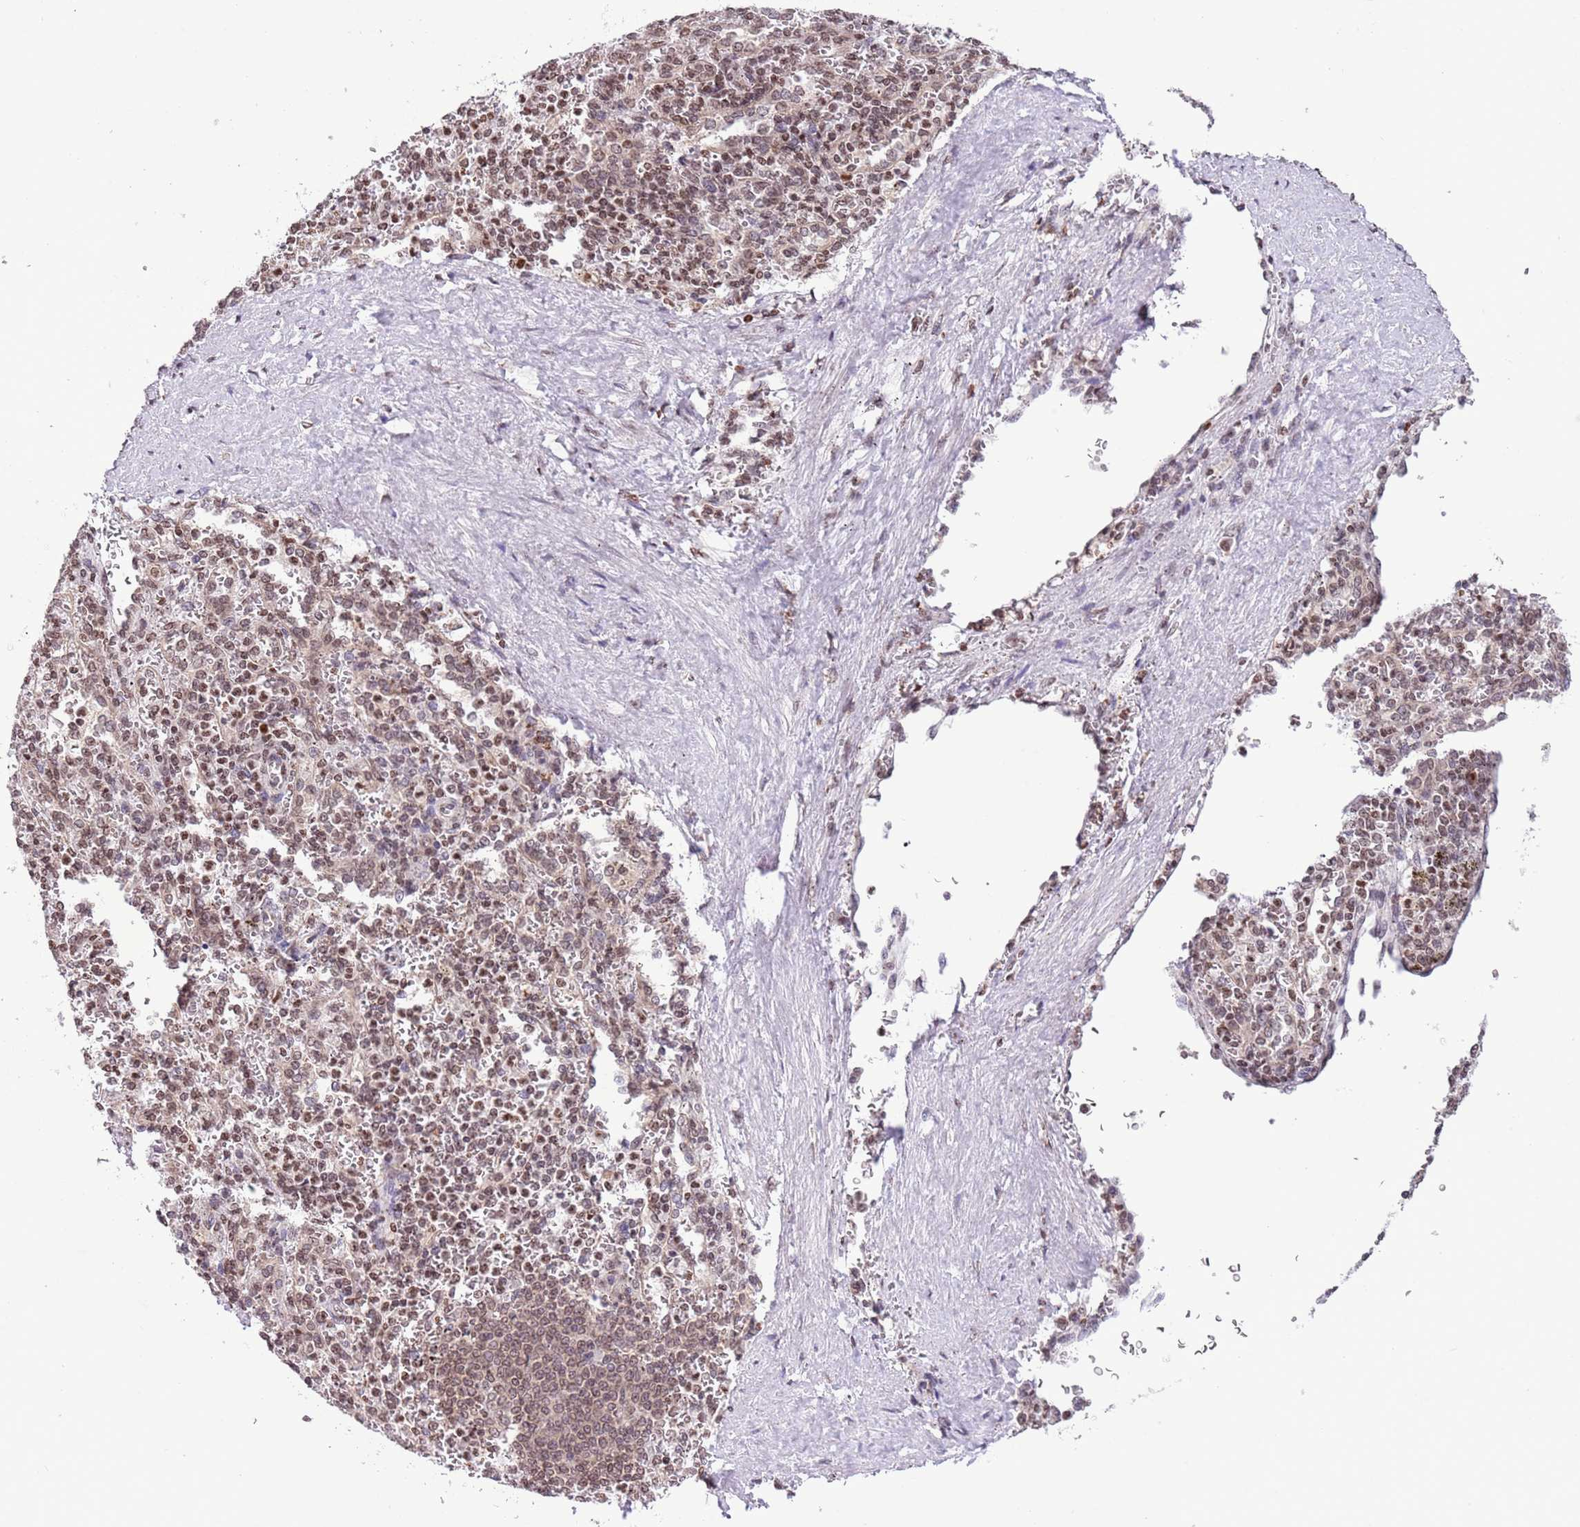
{"staining": {"intensity": "weak", "quantity": ">75%", "location": "nuclear"}, "tissue": "spleen", "cell_type": "Cells in red pulp", "image_type": "normal", "snomed": [{"axis": "morphology", "description": "Normal tissue, NOS"}, {"axis": "topography", "description": "Spleen"}], "caption": "Protein staining displays weak nuclear positivity in about >75% of cells in red pulp in benign spleen.", "gene": "NRIP1", "patient": {"sex": "female", "age": 21}}